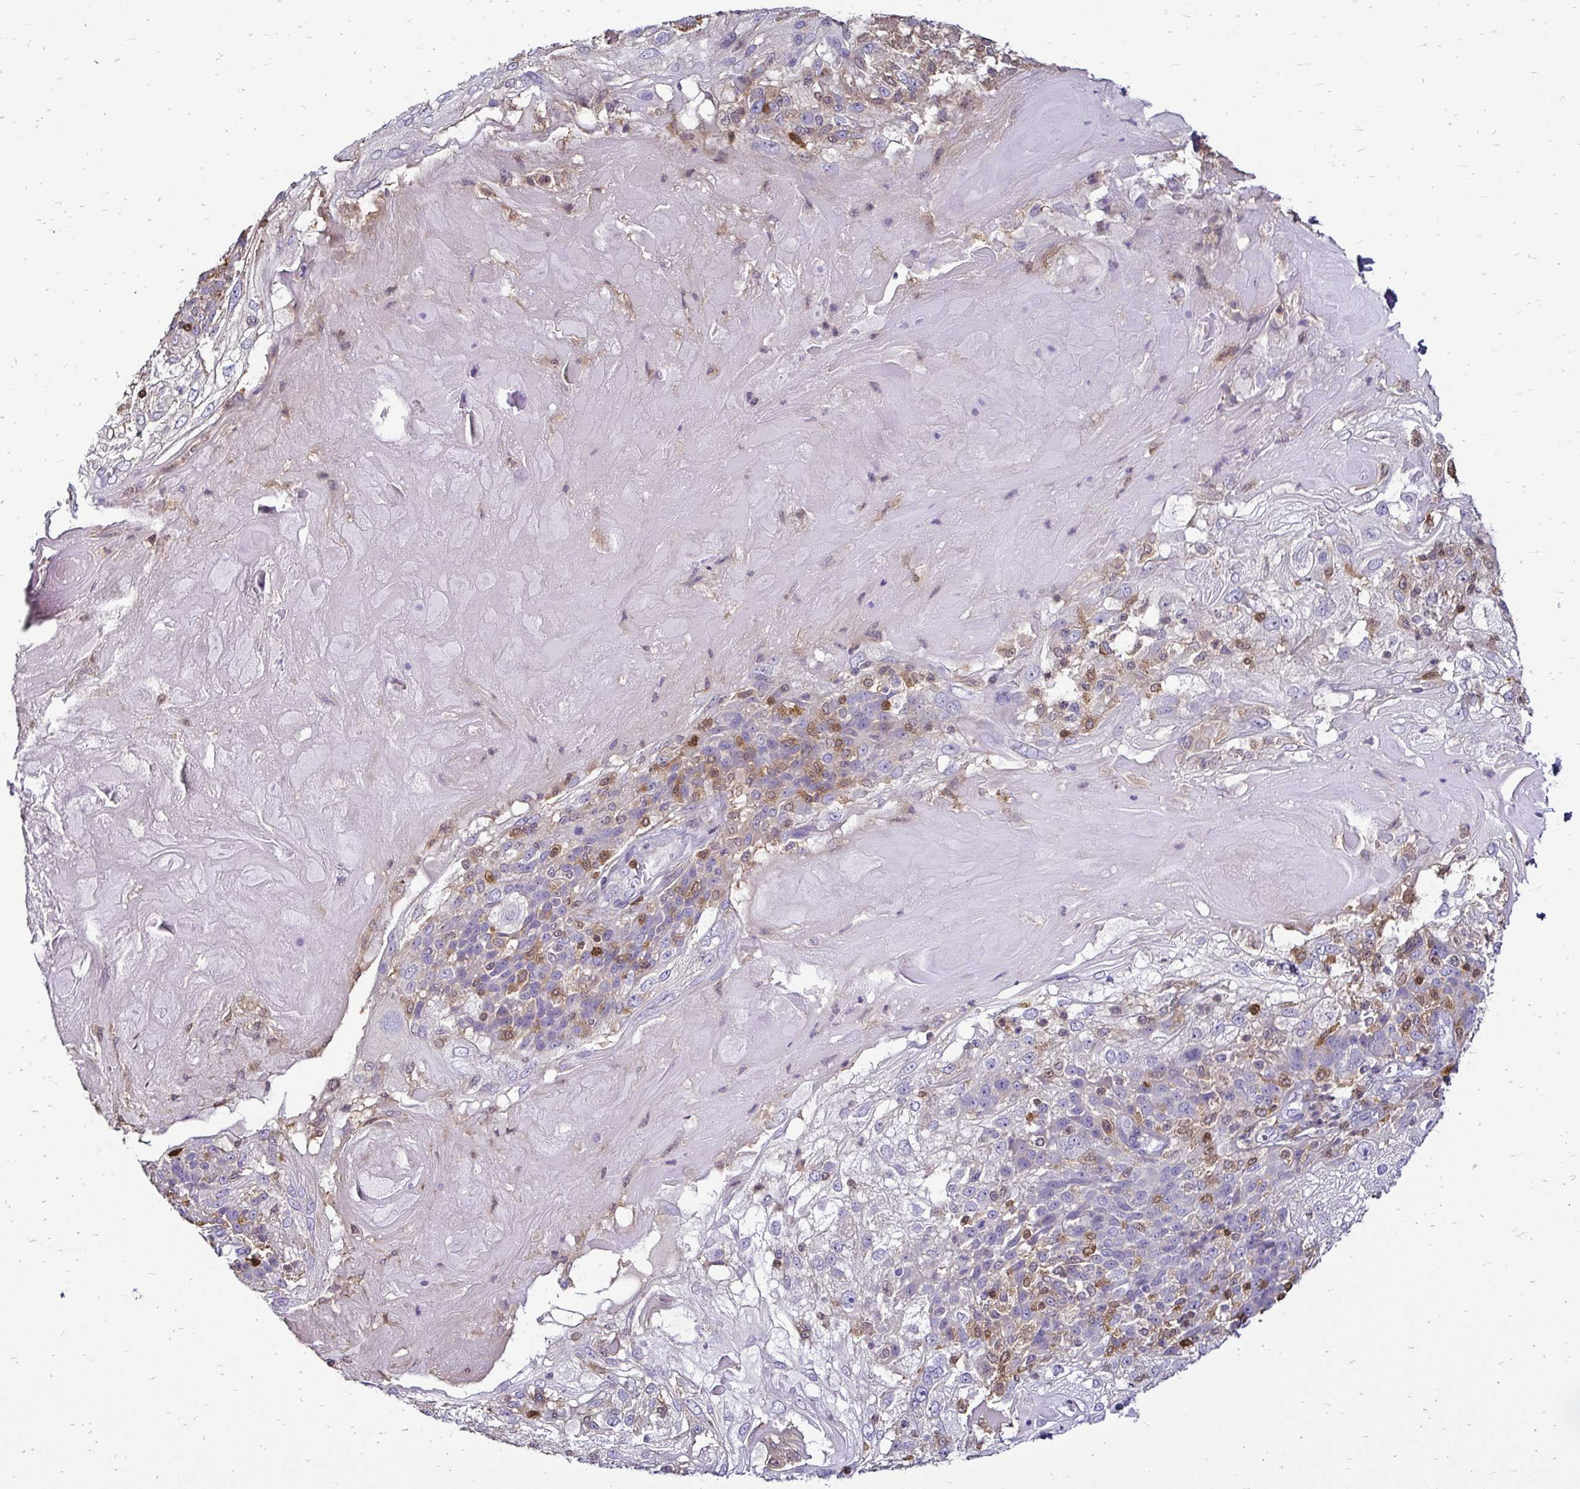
{"staining": {"intensity": "negative", "quantity": "none", "location": "none"}, "tissue": "skin cancer", "cell_type": "Tumor cells", "image_type": "cancer", "snomed": [{"axis": "morphology", "description": "Normal tissue, NOS"}, {"axis": "morphology", "description": "Squamous cell carcinoma, NOS"}, {"axis": "topography", "description": "Skin"}], "caption": "Histopathology image shows no significant protein expression in tumor cells of squamous cell carcinoma (skin).", "gene": "ZFP1", "patient": {"sex": "female", "age": 83}}